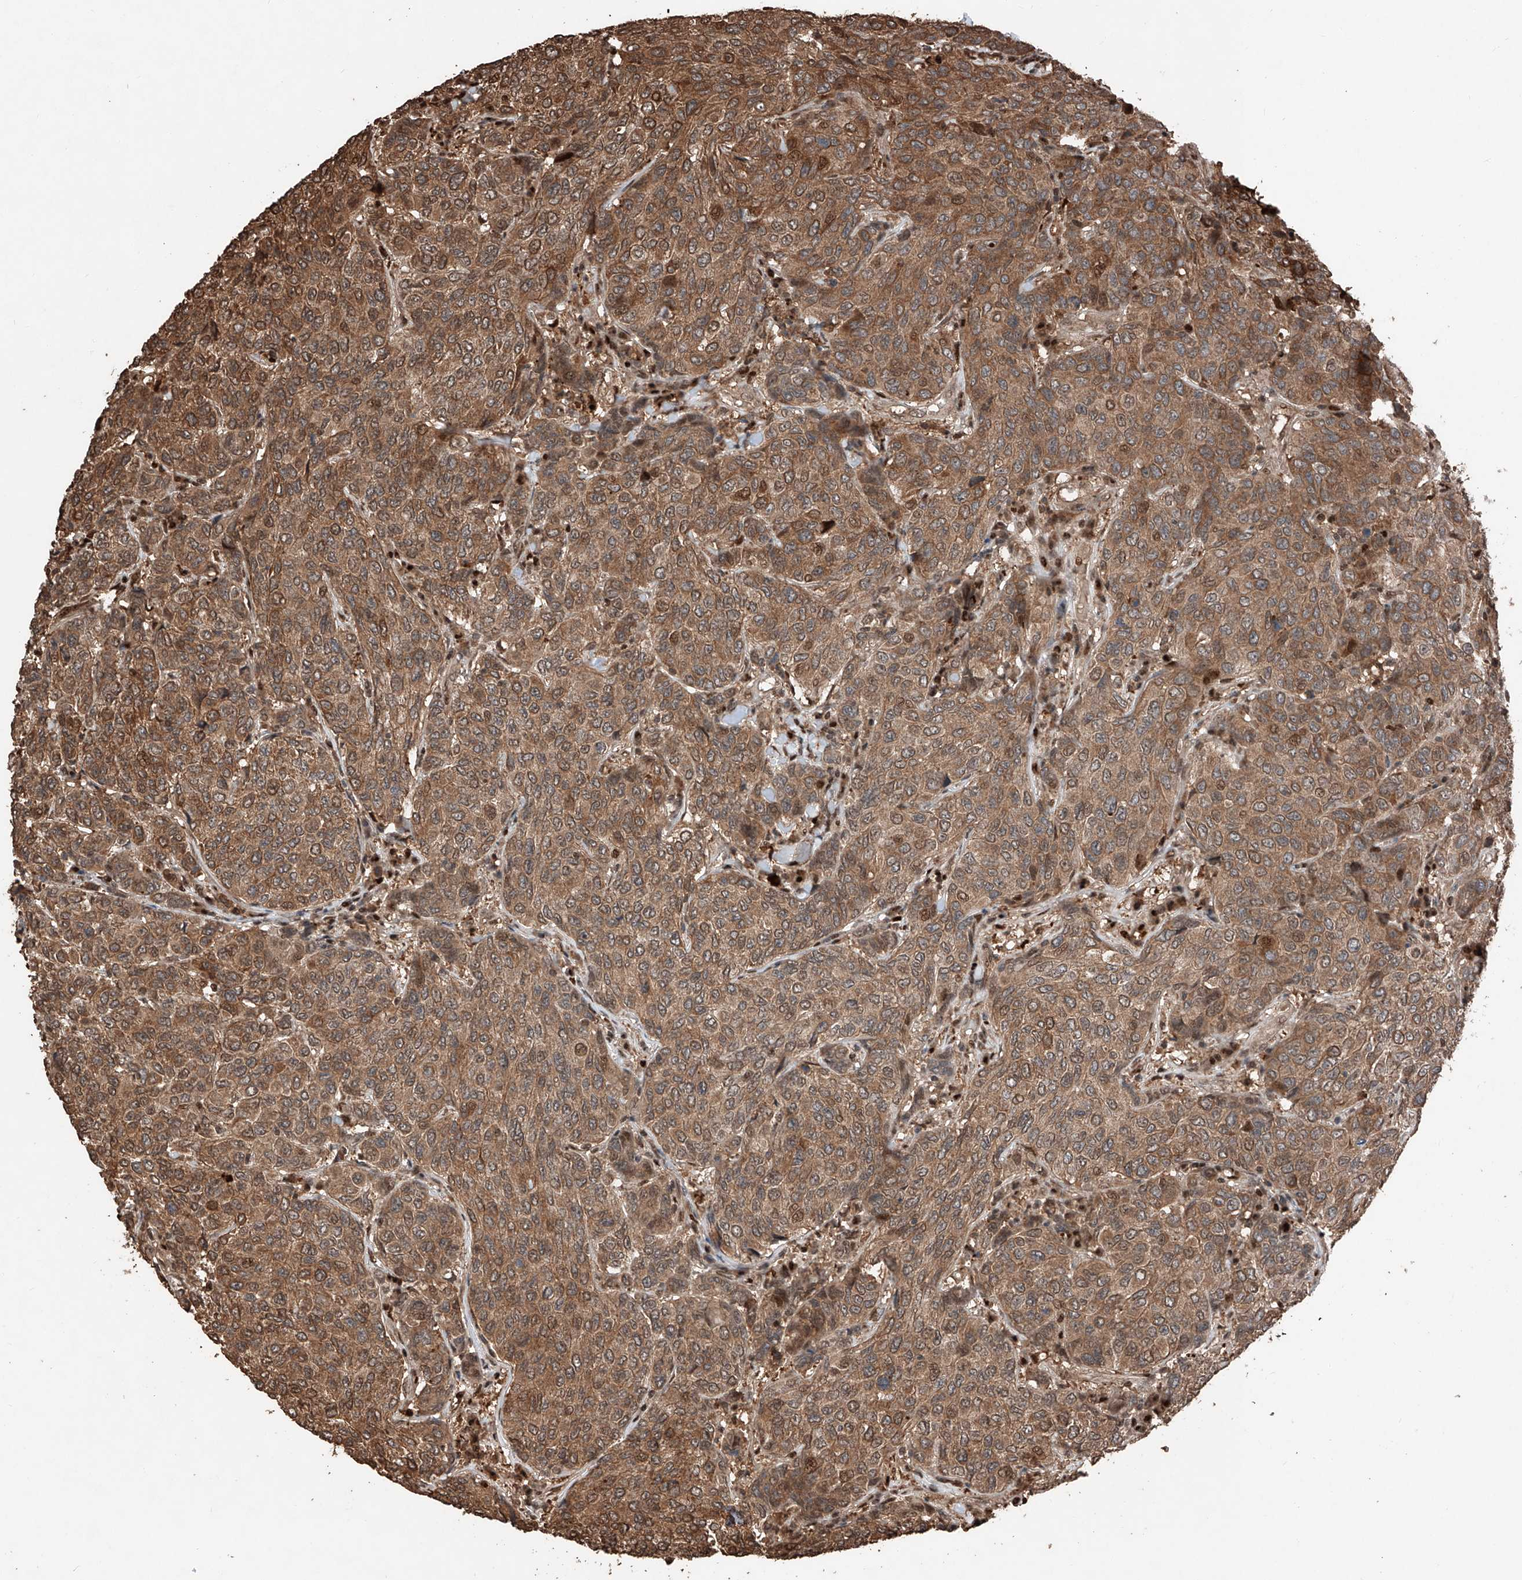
{"staining": {"intensity": "moderate", "quantity": ">75%", "location": "cytoplasmic/membranous,nuclear"}, "tissue": "breast cancer", "cell_type": "Tumor cells", "image_type": "cancer", "snomed": [{"axis": "morphology", "description": "Duct carcinoma"}, {"axis": "topography", "description": "Breast"}], "caption": "Immunohistochemical staining of human breast intraductal carcinoma demonstrates moderate cytoplasmic/membranous and nuclear protein positivity in approximately >75% of tumor cells.", "gene": "RMND1", "patient": {"sex": "female", "age": 55}}